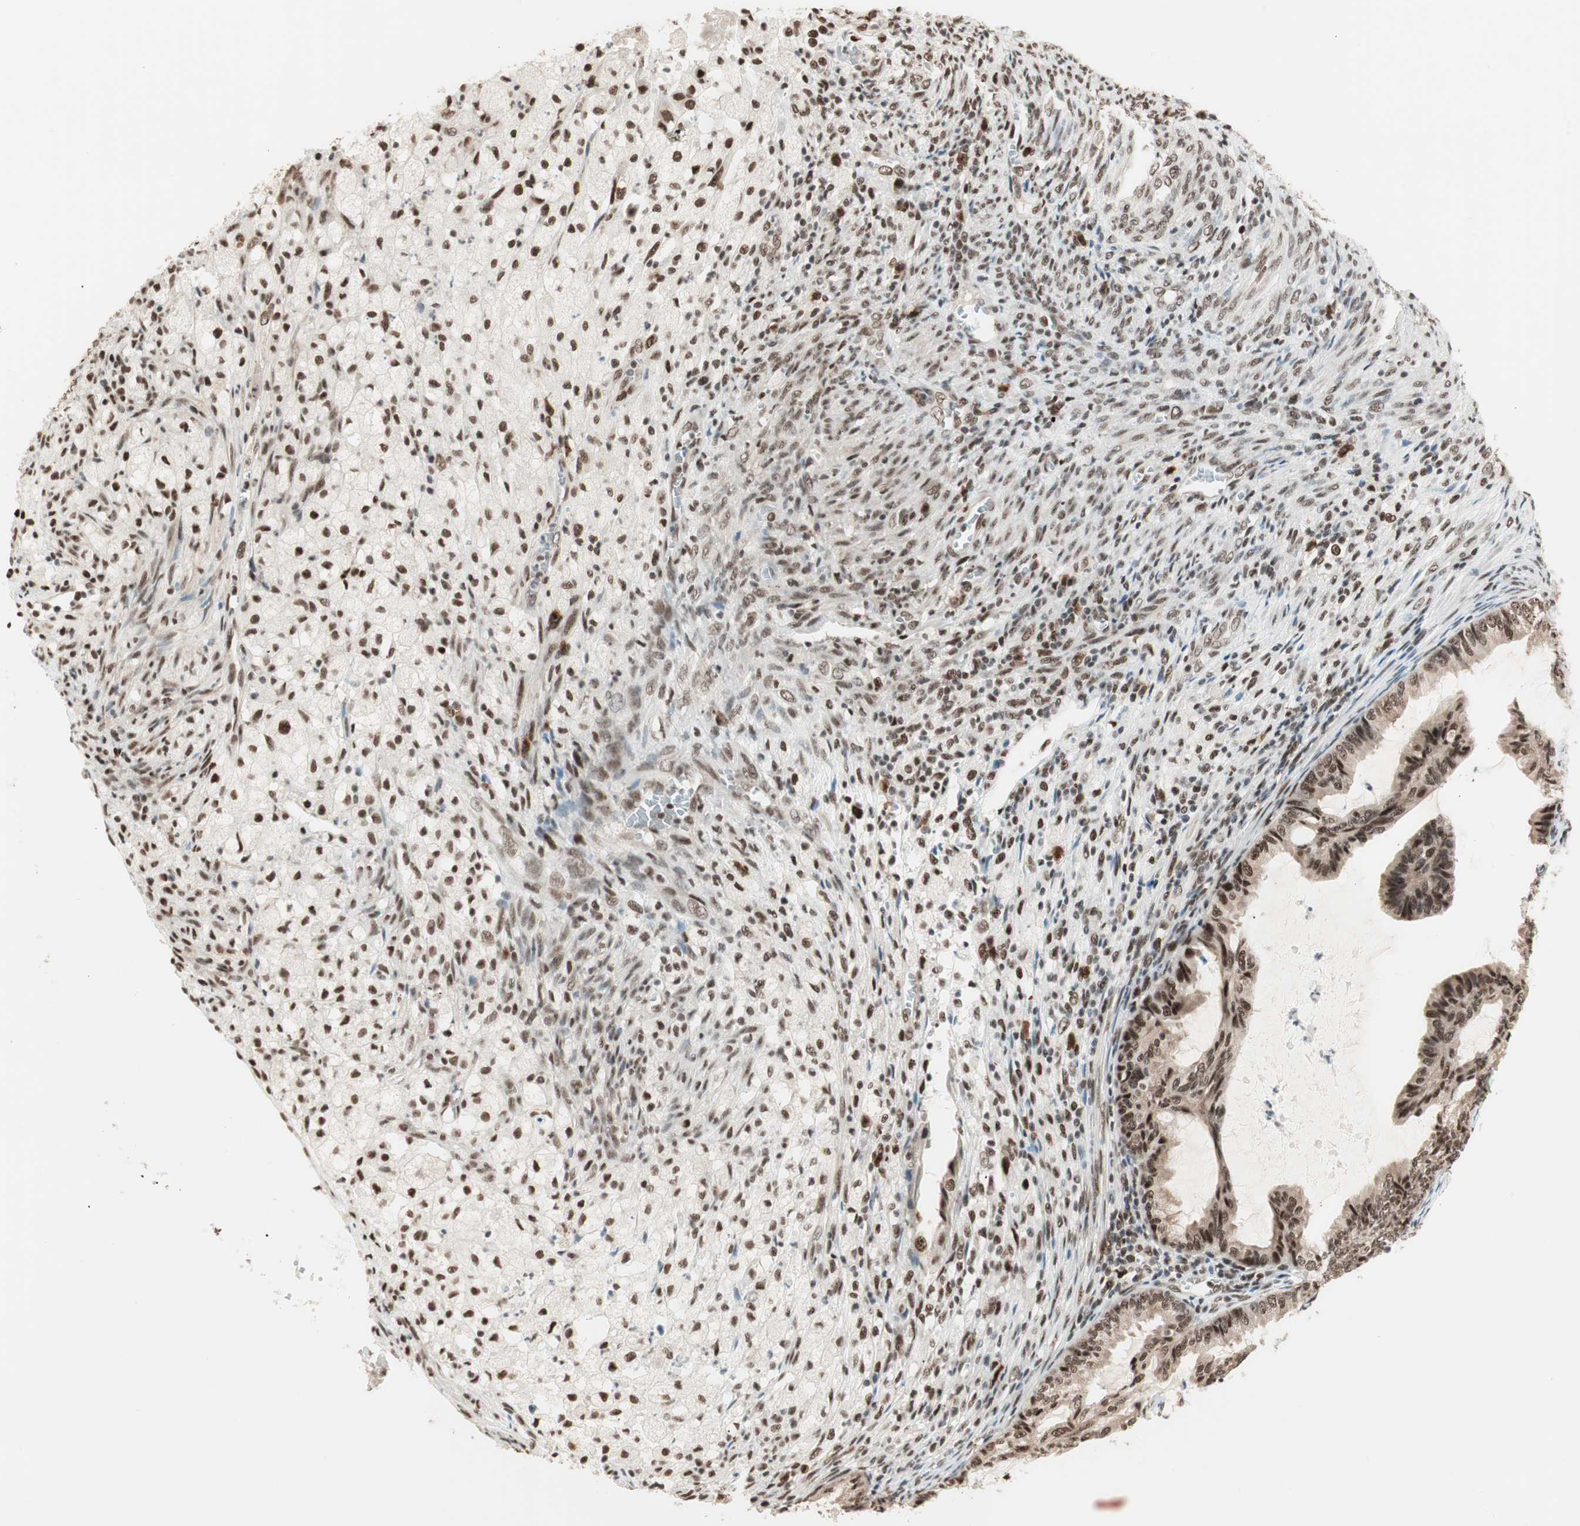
{"staining": {"intensity": "strong", "quantity": ">75%", "location": "nuclear"}, "tissue": "cervical cancer", "cell_type": "Tumor cells", "image_type": "cancer", "snomed": [{"axis": "morphology", "description": "Normal tissue, NOS"}, {"axis": "morphology", "description": "Adenocarcinoma, NOS"}, {"axis": "topography", "description": "Cervix"}, {"axis": "topography", "description": "Endometrium"}], "caption": "Immunohistochemistry (IHC) micrograph of neoplastic tissue: human cervical cancer stained using IHC shows high levels of strong protein expression localized specifically in the nuclear of tumor cells, appearing as a nuclear brown color.", "gene": "SMARCE1", "patient": {"sex": "female", "age": 86}}